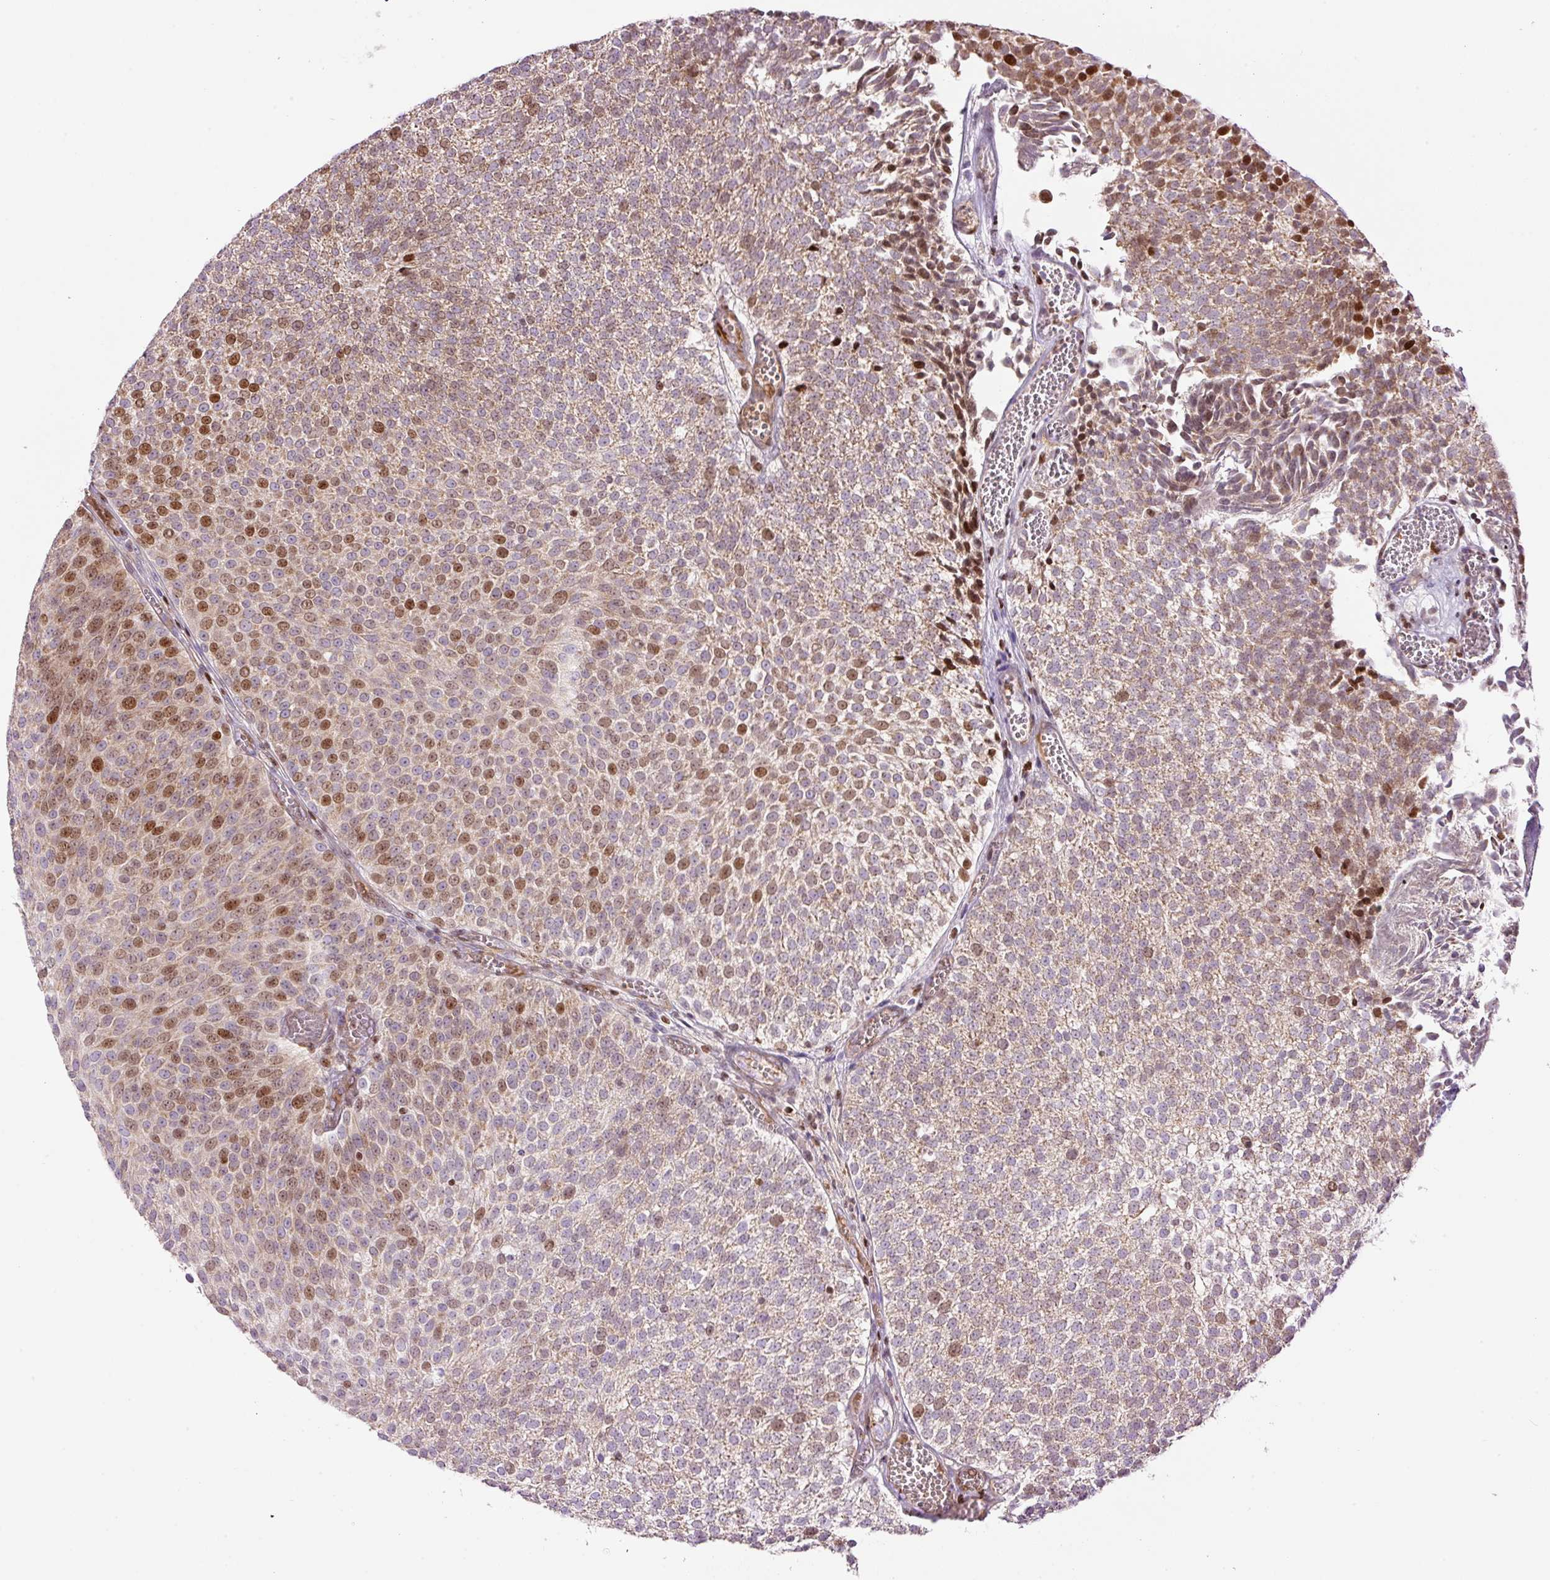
{"staining": {"intensity": "moderate", "quantity": "25%-75%", "location": "cytoplasmic/membranous,nuclear"}, "tissue": "urothelial cancer", "cell_type": "Tumor cells", "image_type": "cancer", "snomed": [{"axis": "morphology", "description": "Urothelial carcinoma, Low grade"}, {"axis": "topography", "description": "Urinary bladder"}], "caption": "Low-grade urothelial carcinoma tissue reveals moderate cytoplasmic/membranous and nuclear positivity in about 25%-75% of tumor cells (DAB IHC, brown staining for protein, blue staining for nuclei).", "gene": "TMEM8B", "patient": {"sex": "female", "age": 79}}